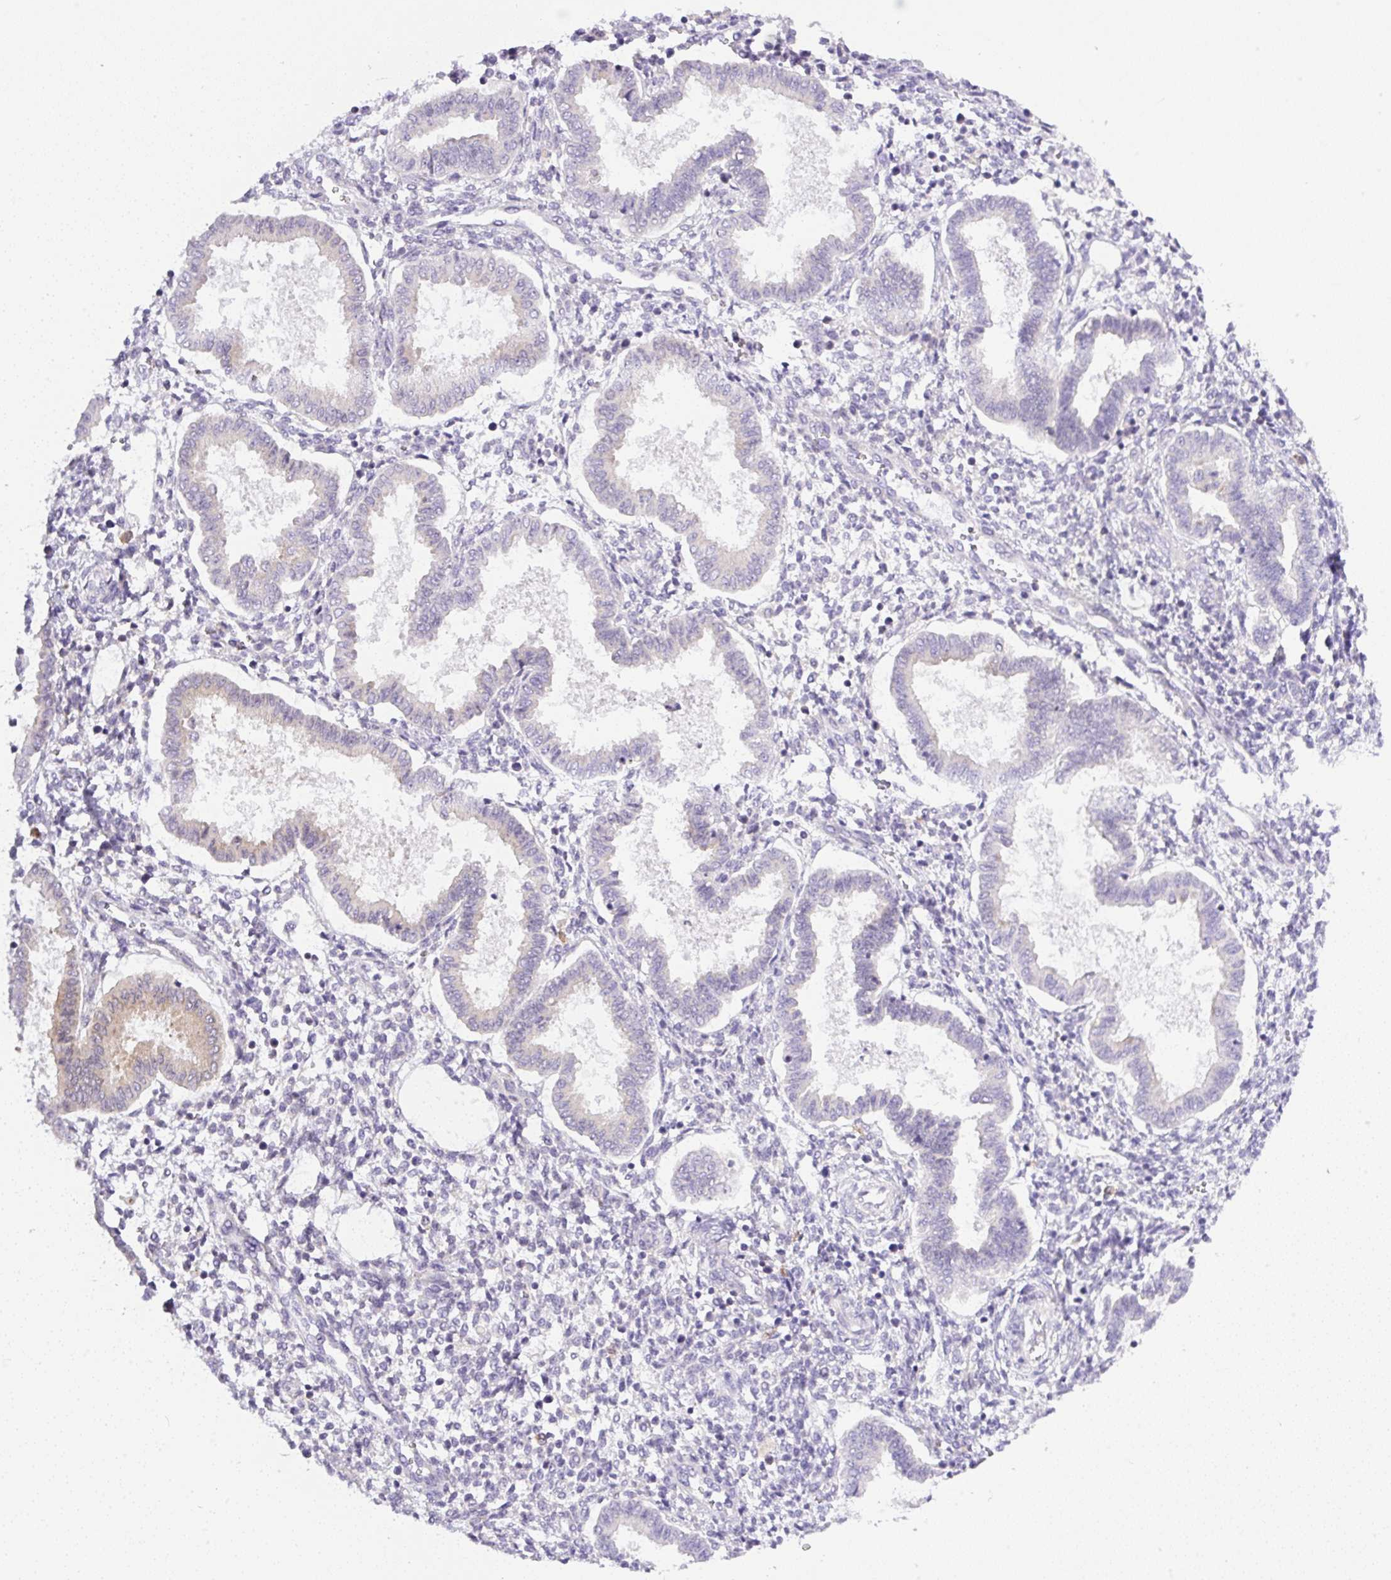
{"staining": {"intensity": "negative", "quantity": "none", "location": "none"}, "tissue": "endometrium", "cell_type": "Cells in endometrial stroma", "image_type": "normal", "snomed": [{"axis": "morphology", "description": "Normal tissue, NOS"}, {"axis": "topography", "description": "Endometrium"}], "caption": "Histopathology image shows no significant protein staining in cells in endometrial stroma of benign endometrium. Nuclei are stained in blue.", "gene": "CAMK2A", "patient": {"sex": "female", "age": 24}}